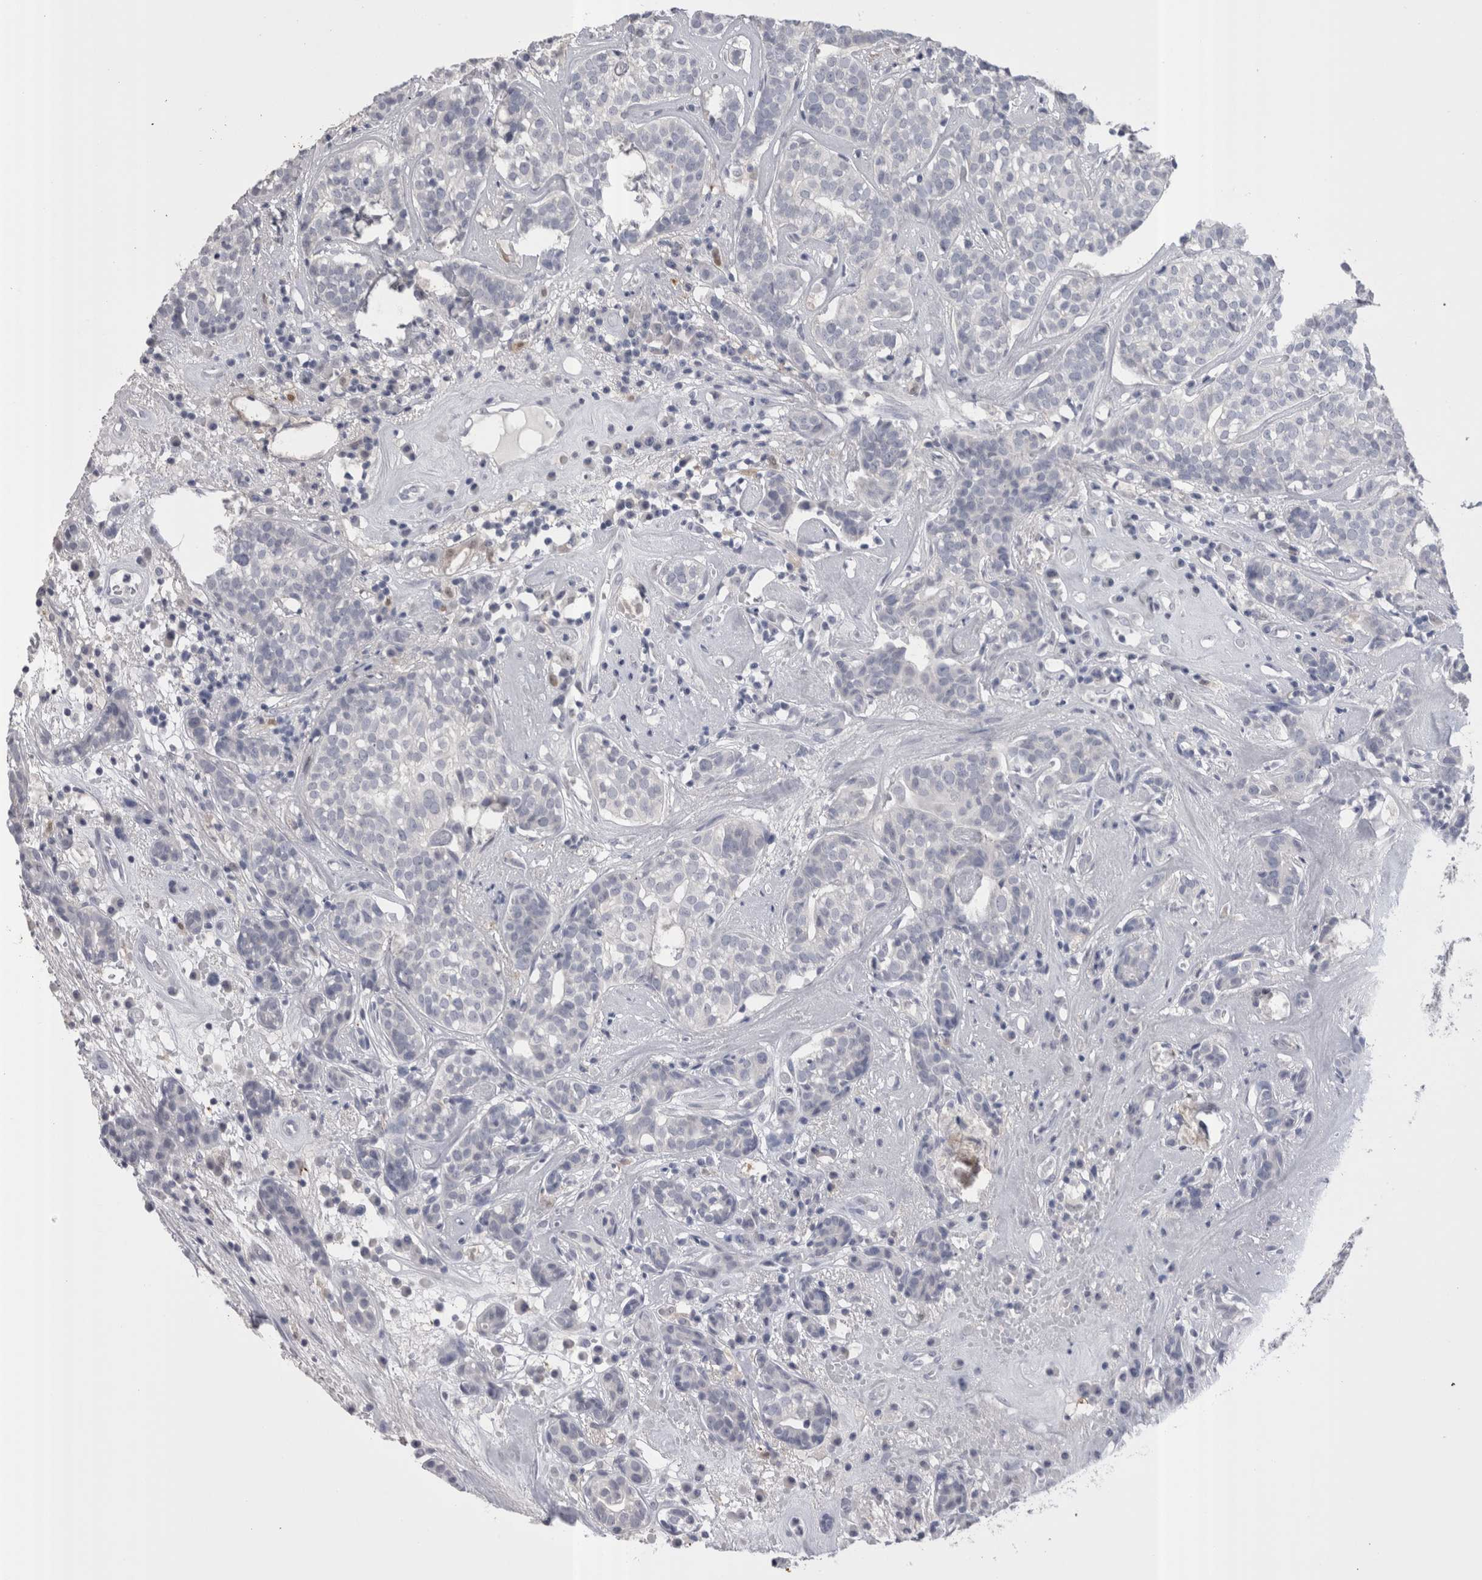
{"staining": {"intensity": "negative", "quantity": "none", "location": "none"}, "tissue": "head and neck cancer", "cell_type": "Tumor cells", "image_type": "cancer", "snomed": [{"axis": "morphology", "description": "Adenocarcinoma, NOS"}, {"axis": "topography", "description": "Salivary gland"}, {"axis": "topography", "description": "Head-Neck"}], "caption": "DAB immunohistochemical staining of human head and neck cancer displays no significant positivity in tumor cells.", "gene": "SUCNR1", "patient": {"sex": "female", "age": 65}}